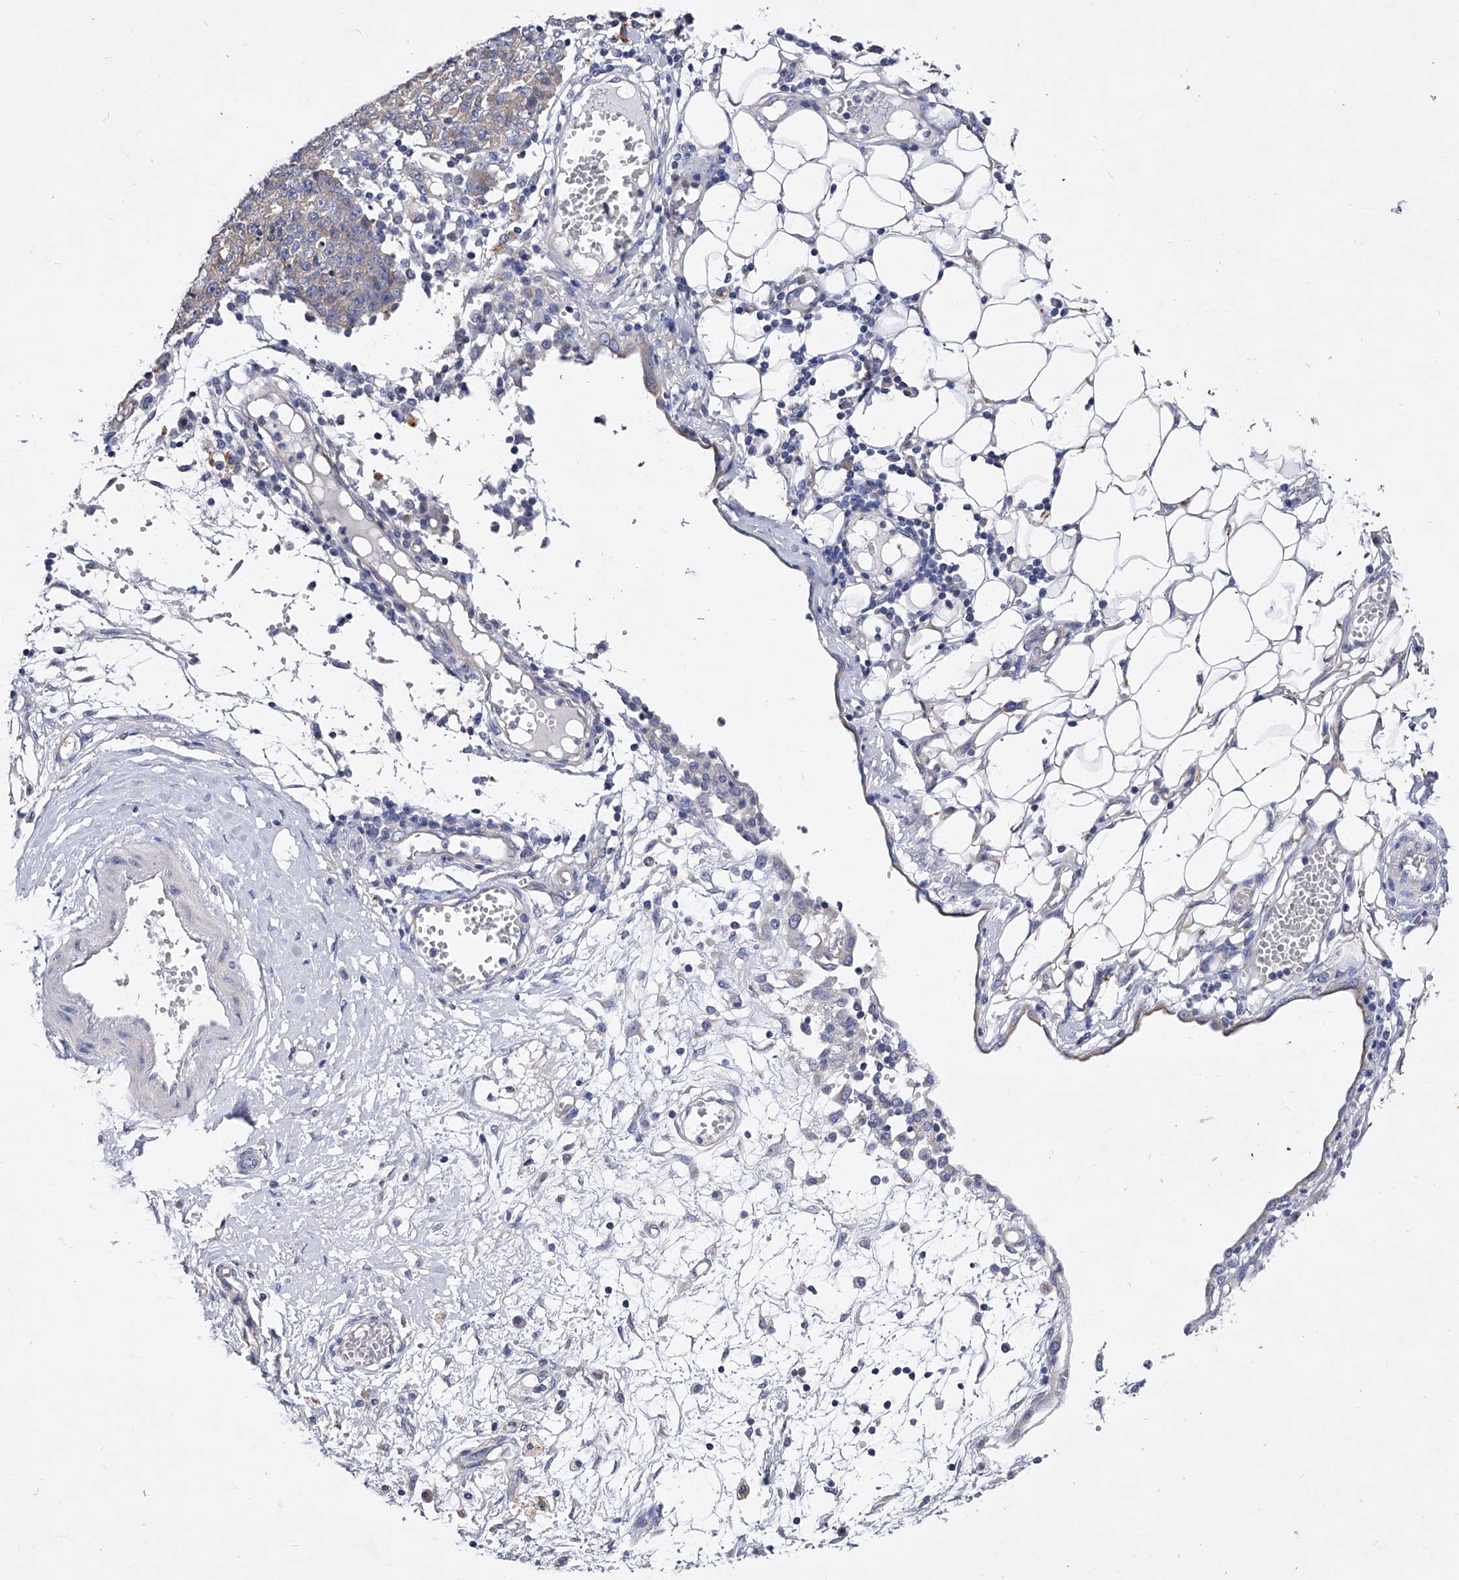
{"staining": {"intensity": "negative", "quantity": "none", "location": "none"}, "tissue": "ovarian cancer", "cell_type": "Tumor cells", "image_type": "cancer", "snomed": [{"axis": "morphology", "description": "Carcinoma, endometroid"}, {"axis": "topography", "description": "Ovary"}], "caption": "Tumor cells are negative for protein expression in human endometroid carcinoma (ovarian).", "gene": "PPP5C", "patient": {"sex": "female", "age": 42}}